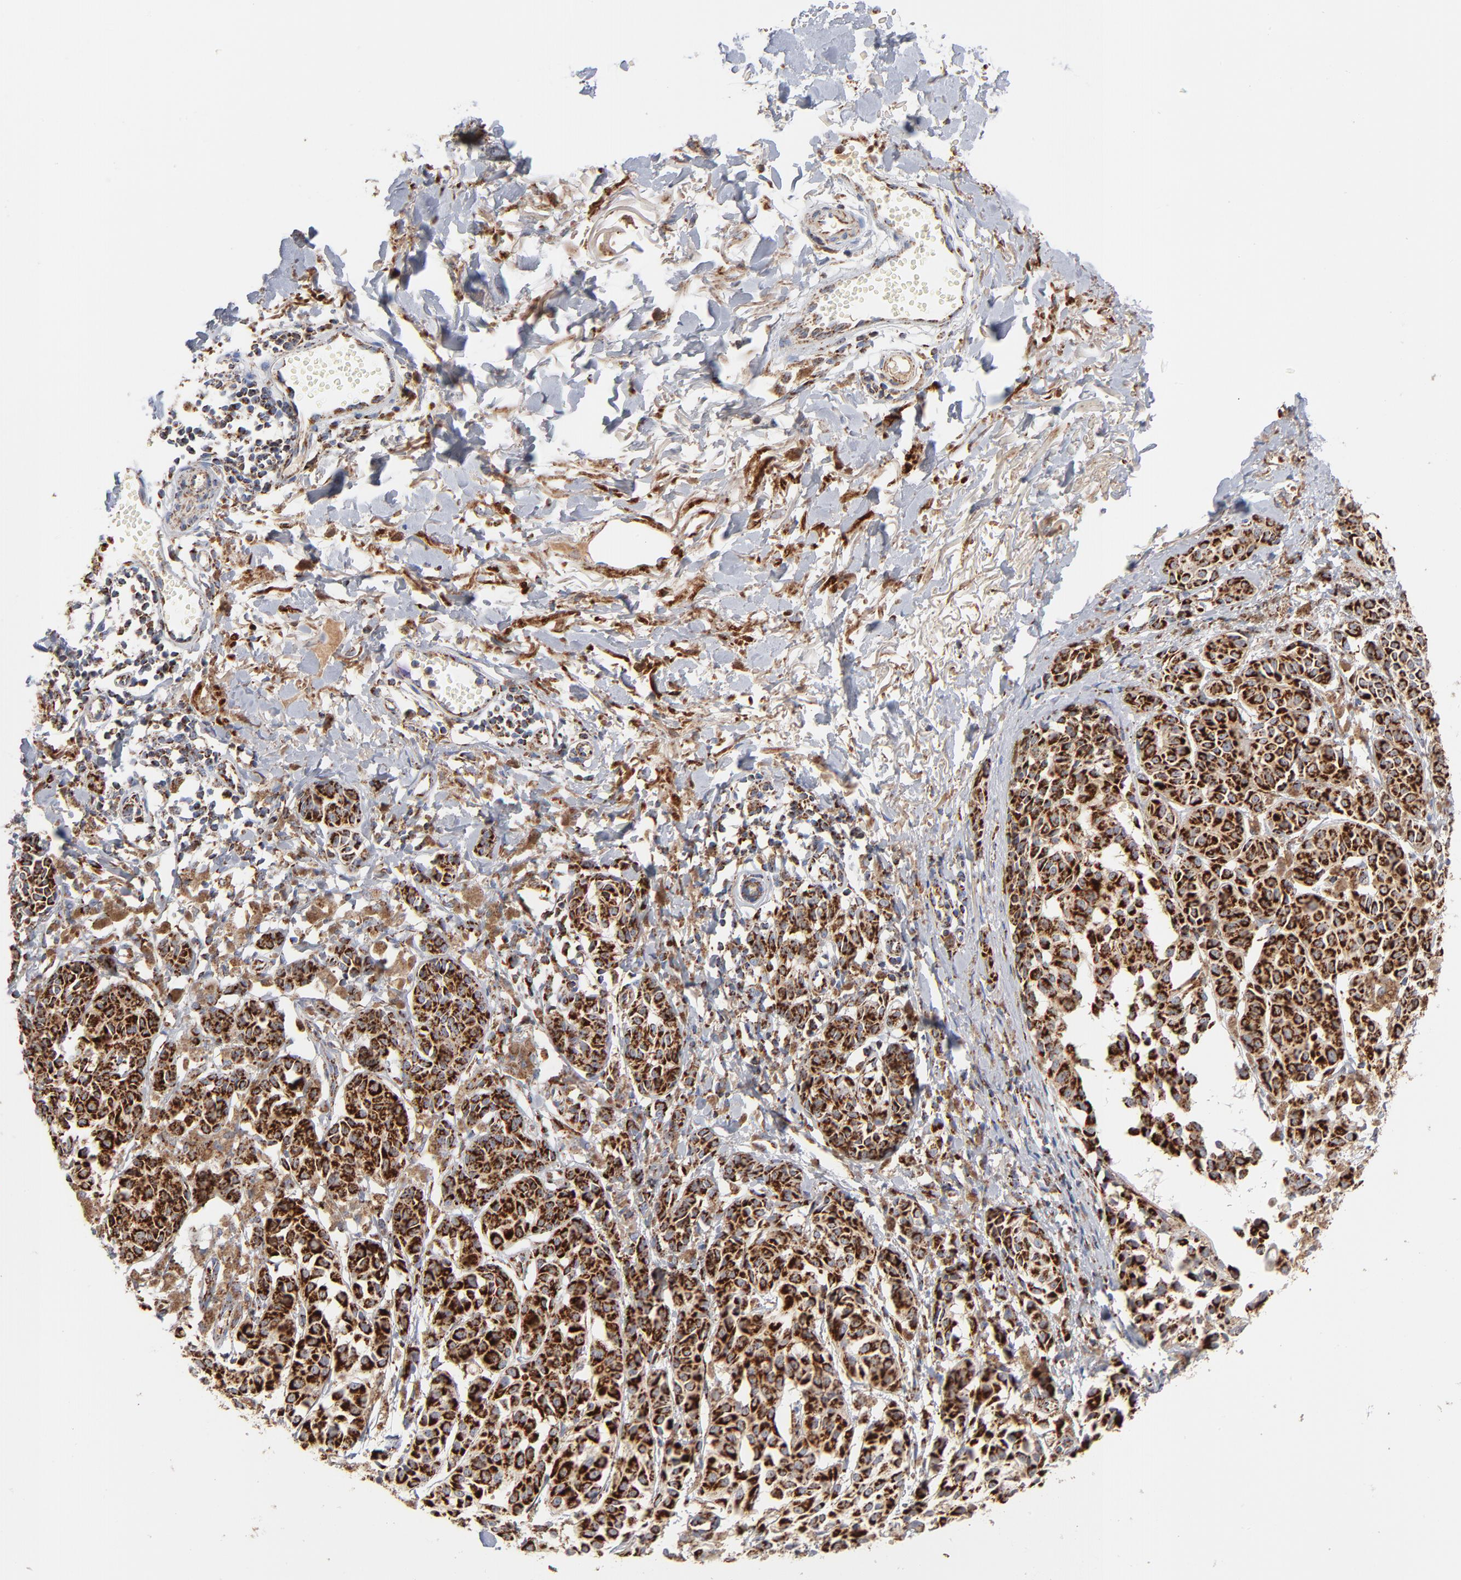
{"staining": {"intensity": "strong", "quantity": ">75%", "location": "cytoplasmic/membranous"}, "tissue": "melanoma", "cell_type": "Tumor cells", "image_type": "cancer", "snomed": [{"axis": "morphology", "description": "Malignant melanoma, NOS"}, {"axis": "topography", "description": "Skin"}], "caption": "Protein staining exhibits strong cytoplasmic/membranous positivity in about >75% of tumor cells in malignant melanoma.", "gene": "DIABLO", "patient": {"sex": "male", "age": 76}}